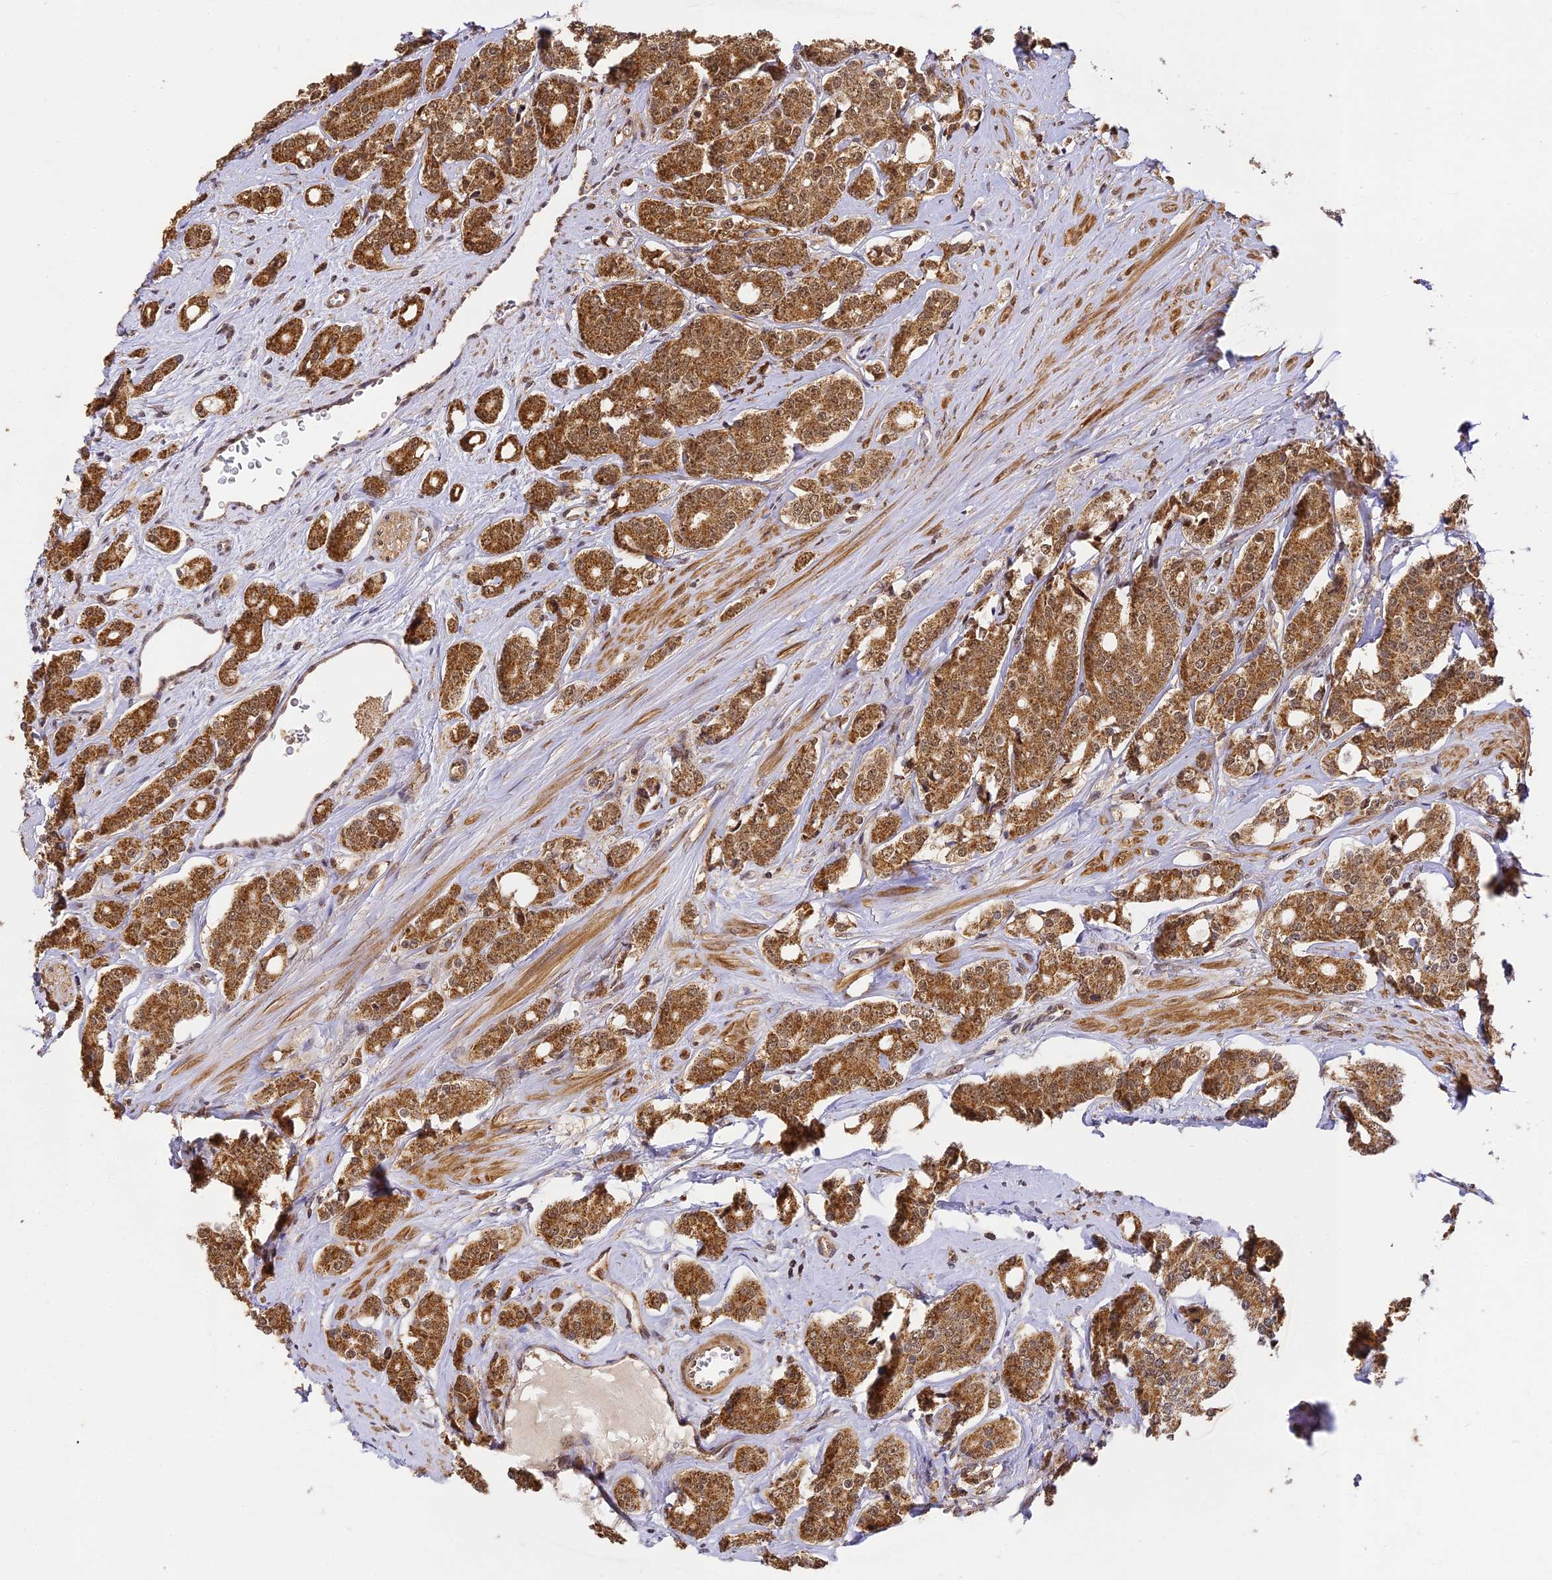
{"staining": {"intensity": "moderate", "quantity": ">75%", "location": "cytoplasmic/membranous,nuclear"}, "tissue": "prostate cancer", "cell_type": "Tumor cells", "image_type": "cancer", "snomed": [{"axis": "morphology", "description": "Adenocarcinoma, High grade"}, {"axis": "topography", "description": "Prostate"}], "caption": "The histopathology image demonstrates a brown stain indicating the presence of a protein in the cytoplasmic/membranous and nuclear of tumor cells in prostate cancer.", "gene": "ZNF443", "patient": {"sex": "male", "age": 62}}